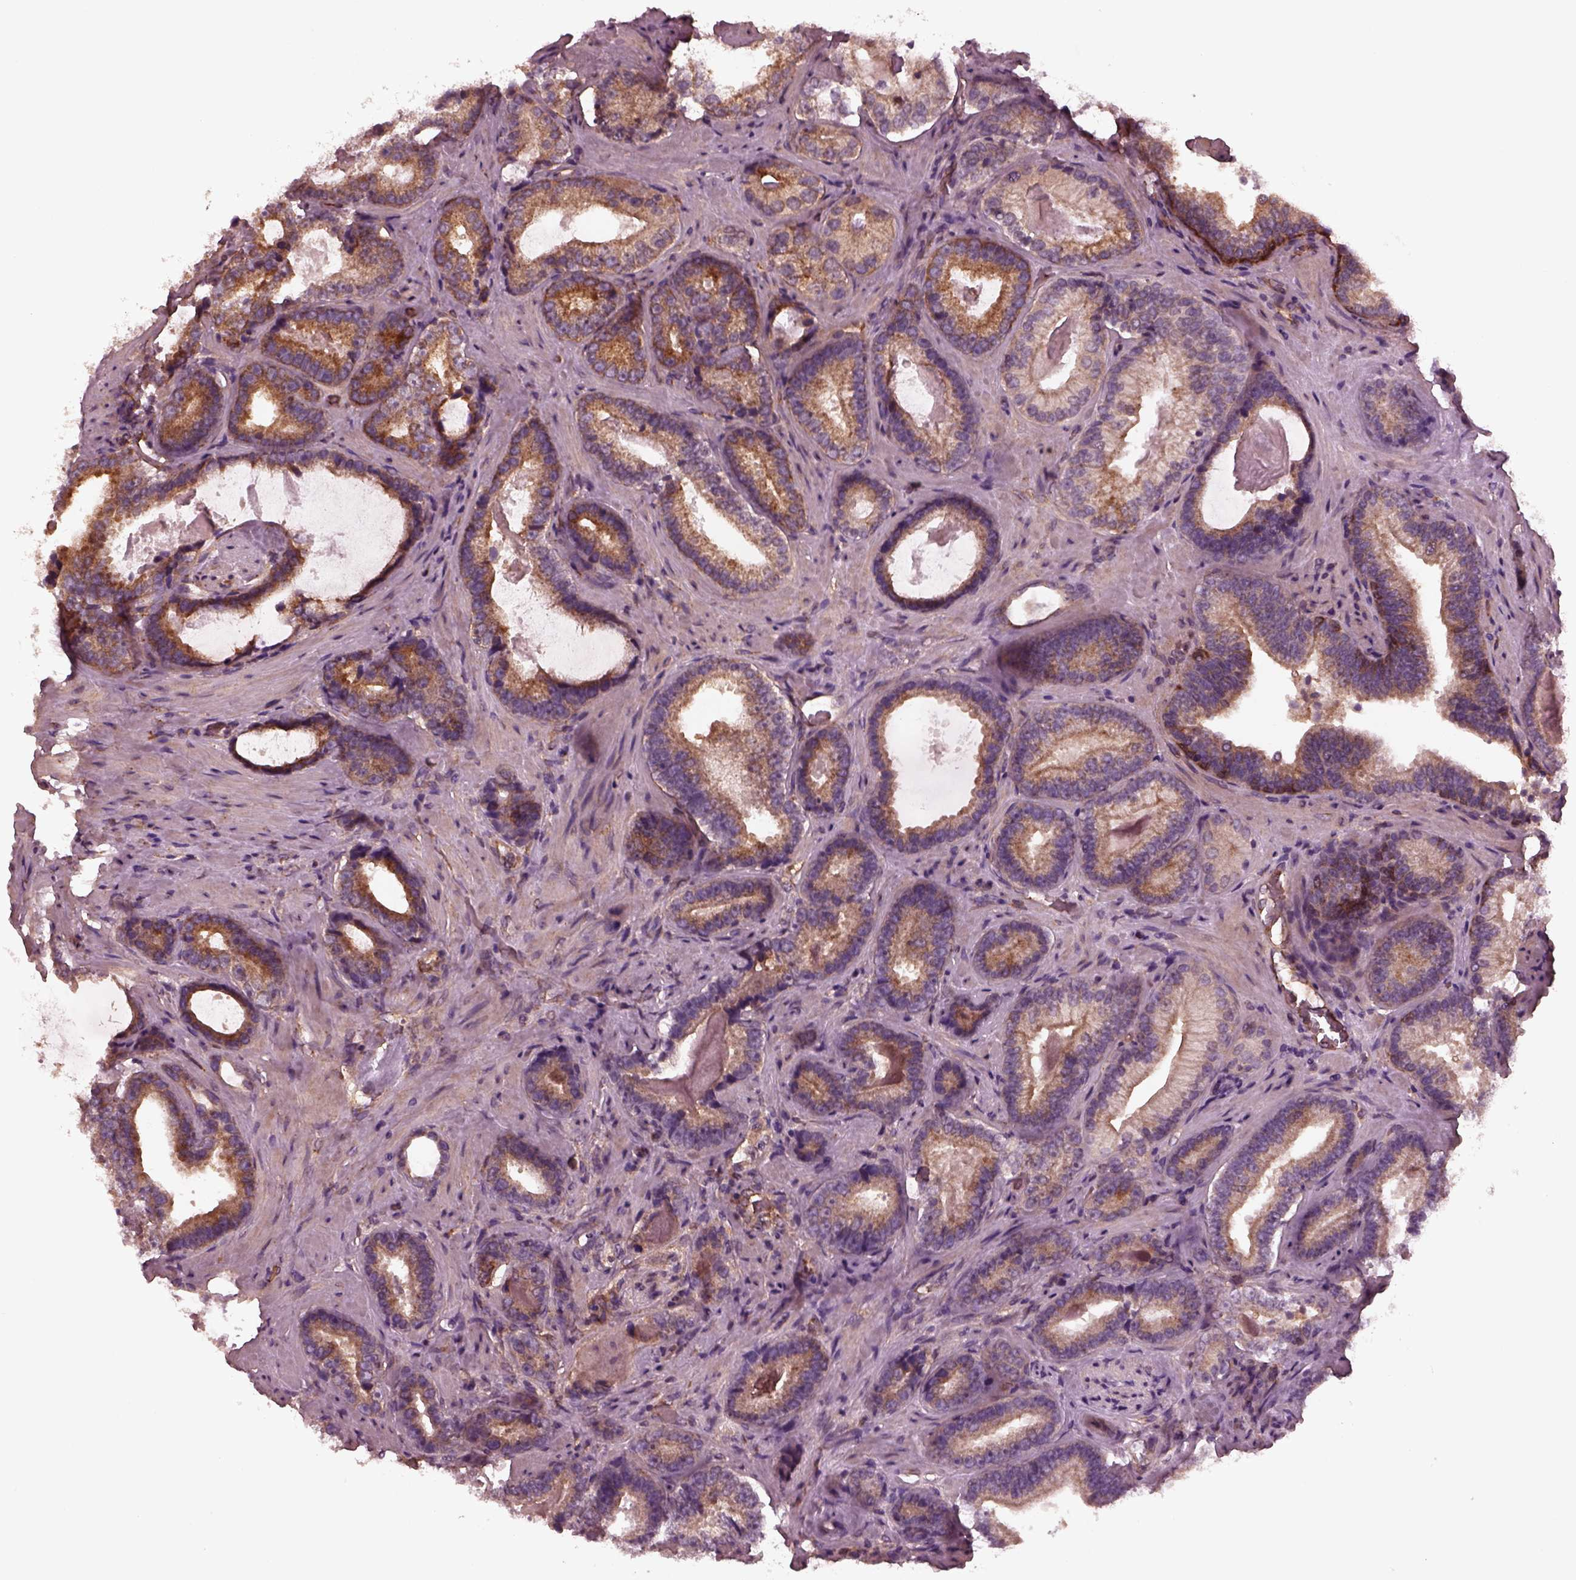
{"staining": {"intensity": "moderate", "quantity": ">75%", "location": "cytoplasmic/membranous"}, "tissue": "prostate cancer", "cell_type": "Tumor cells", "image_type": "cancer", "snomed": [{"axis": "morphology", "description": "Adenocarcinoma, Low grade"}, {"axis": "topography", "description": "Prostate"}], "caption": "Immunohistochemistry of human adenocarcinoma (low-grade) (prostate) displays medium levels of moderate cytoplasmic/membranous staining in about >75% of tumor cells. Immunohistochemistry (ihc) stains the protein in brown and the nuclei are stained blue.", "gene": "TUBG1", "patient": {"sex": "male", "age": 61}}